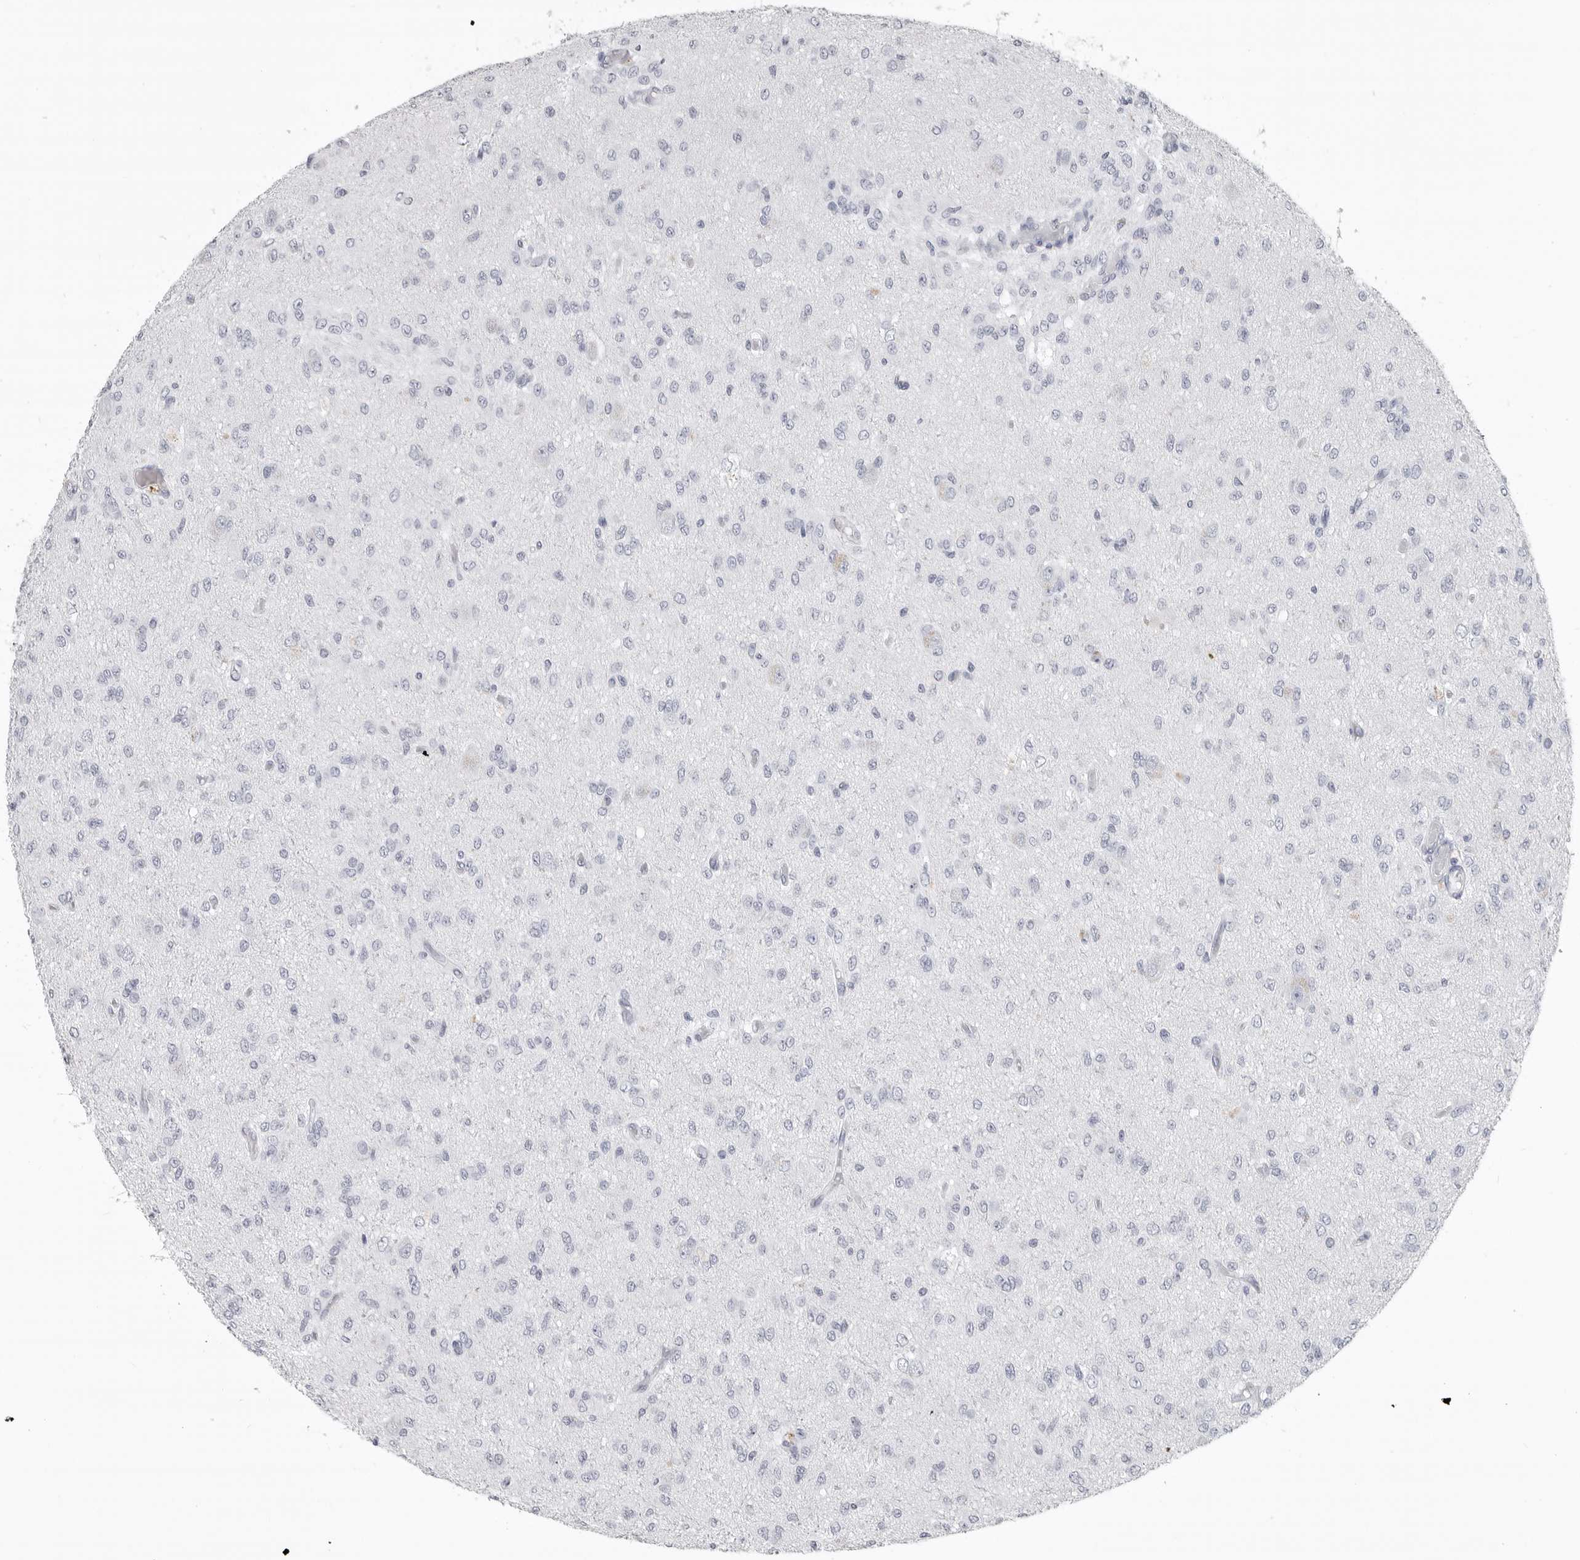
{"staining": {"intensity": "negative", "quantity": "none", "location": "none"}, "tissue": "glioma", "cell_type": "Tumor cells", "image_type": "cancer", "snomed": [{"axis": "morphology", "description": "Glioma, malignant, High grade"}, {"axis": "topography", "description": "Brain"}], "caption": "Tumor cells are negative for brown protein staining in glioma.", "gene": "LY6D", "patient": {"sex": "female", "age": 59}}